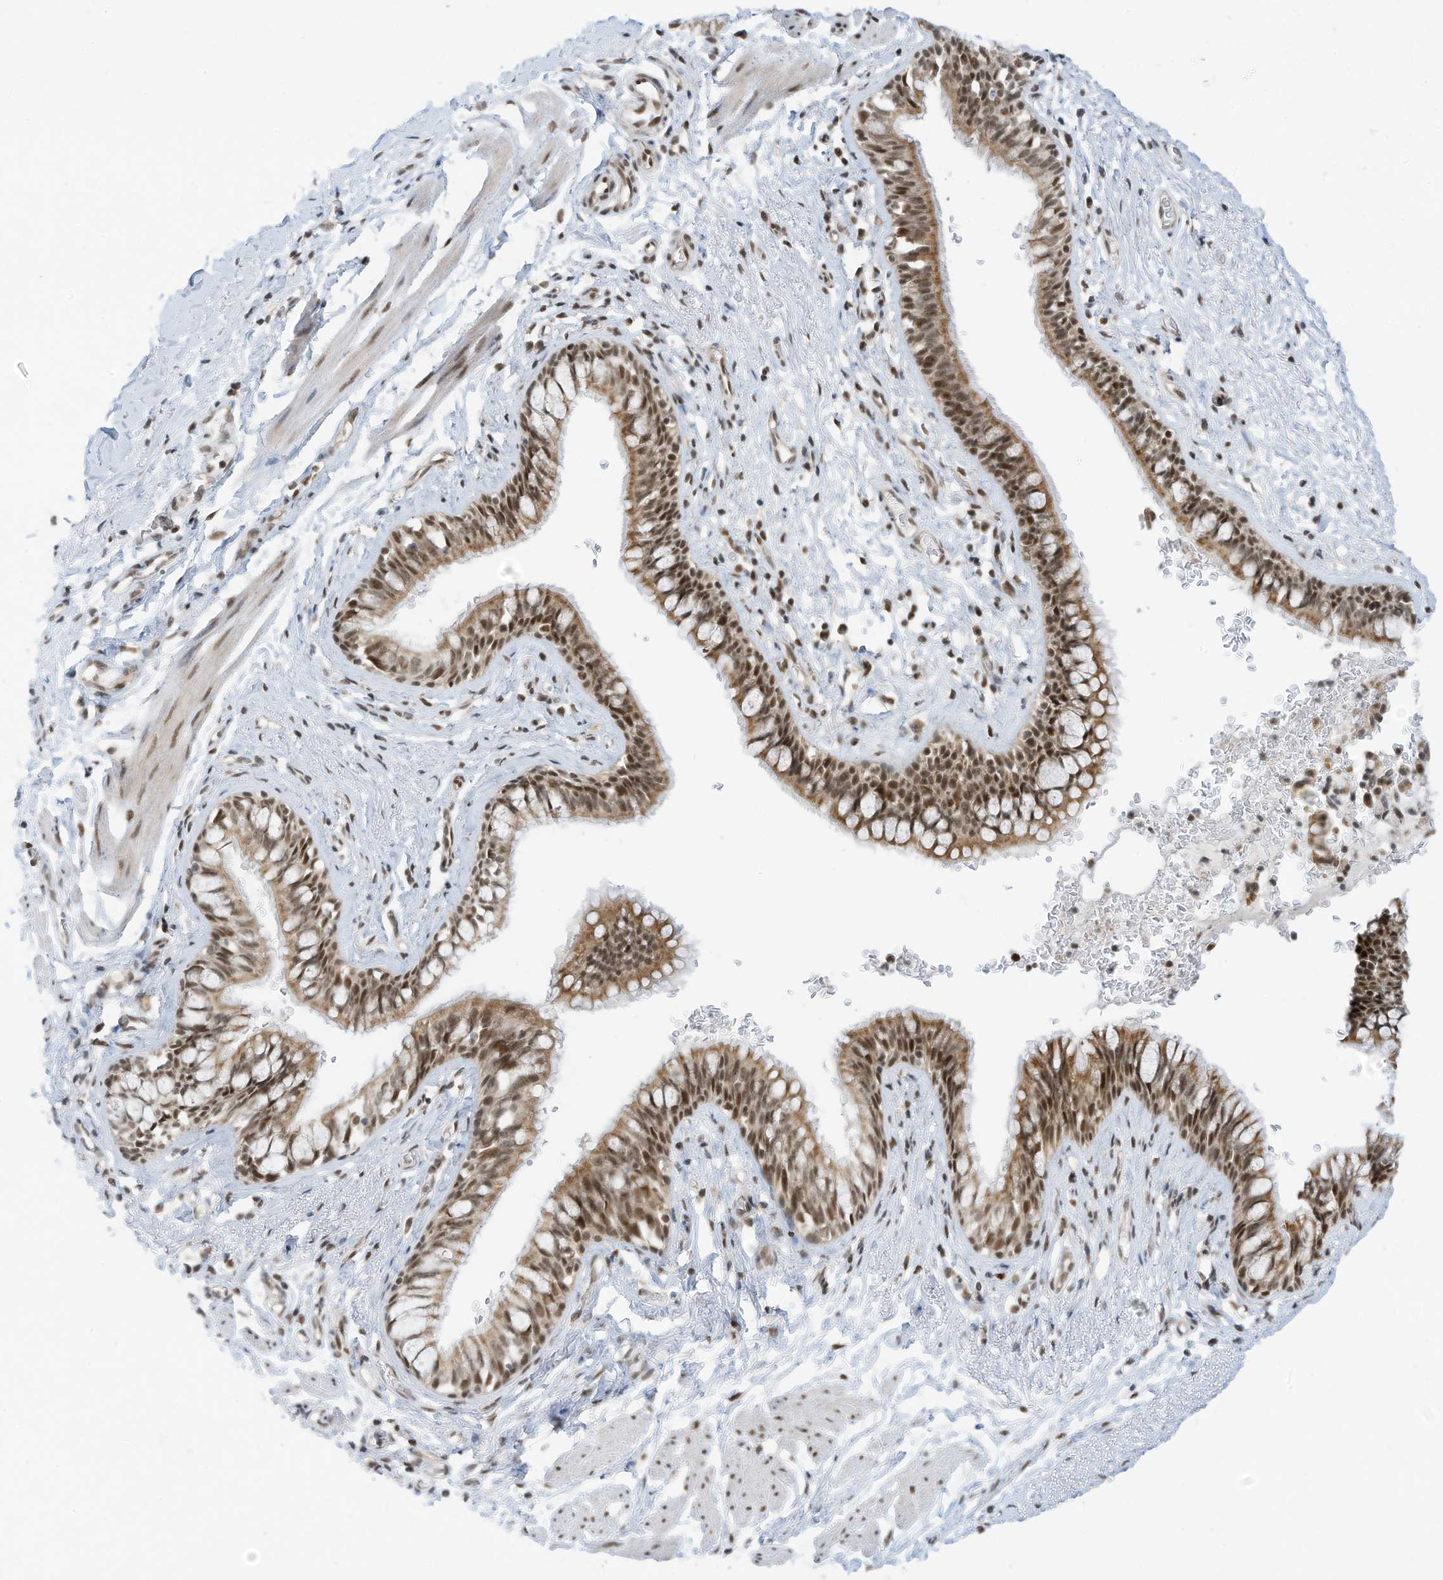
{"staining": {"intensity": "strong", "quantity": ">75%", "location": "nuclear"}, "tissue": "bronchus", "cell_type": "Respiratory epithelial cells", "image_type": "normal", "snomed": [{"axis": "morphology", "description": "Normal tissue, NOS"}, {"axis": "topography", "description": "Cartilage tissue"}, {"axis": "topography", "description": "Bronchus"}], "caption": "DAB immunohistochemical staining of benign bronchus displays strong nuclear protein positivity in approximately >75% of respiratory epithelial cells.", "gene": "AURKAIP1", "patient": {"sex": "female", "age": 36}}